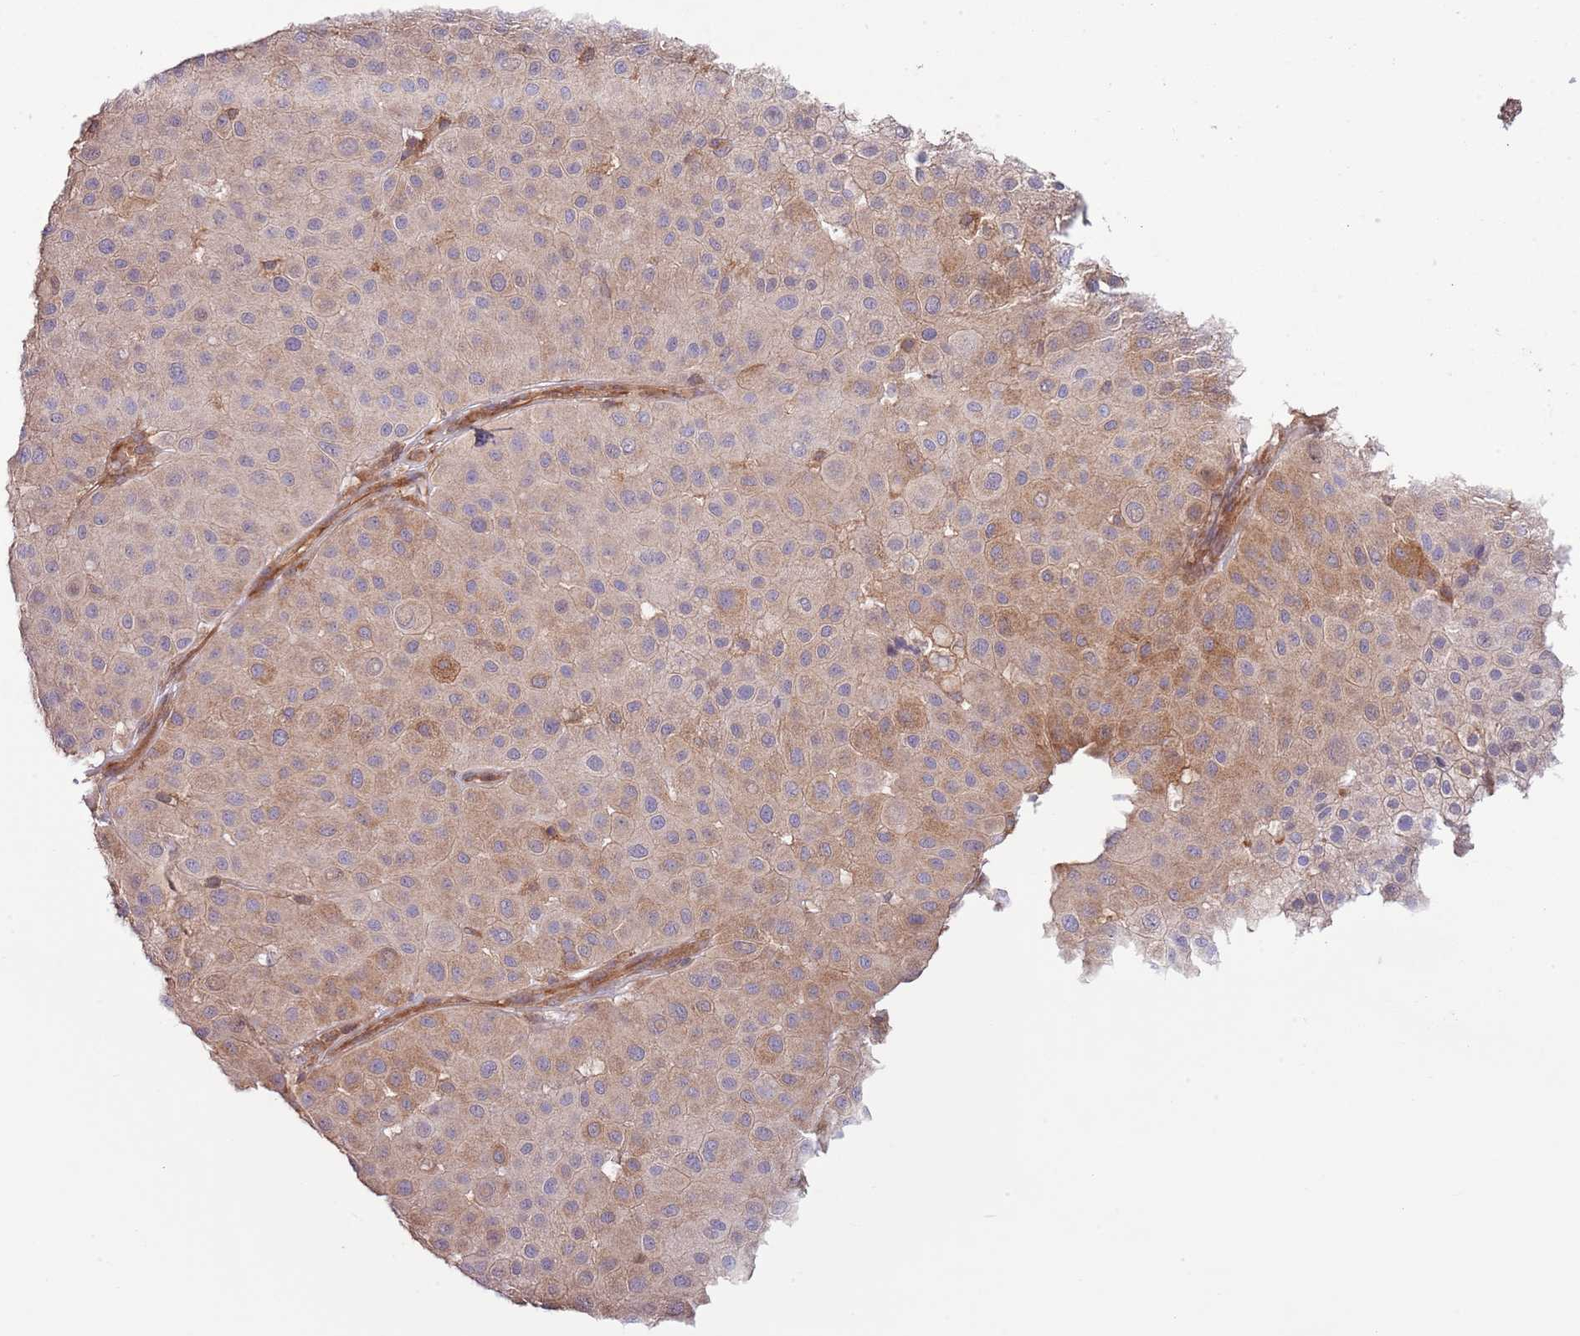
{"staining": {"intensity": "weak", "quantity": "25%-75%", "location": "cytoplasmic/membranous"}, "tissue": "melanoma", "cell_type": "Tumor cells", "image_type": "cancer", "snomed": [{"axis": "morphology", "description": "Malignant melanoma, Metastatic site"}, {"axis": "topography", "description": "Smooth muscle"}], "caption": "Immunohistochemistry (IHC) image of human melanoma stained for a protein (brown), which shows low levels of weak cytoplasmic/membranous positivity in about 25%-75% of tumor cells.", "gene": "LPIN2", "patient": {"sex": "male", "age": 41}}